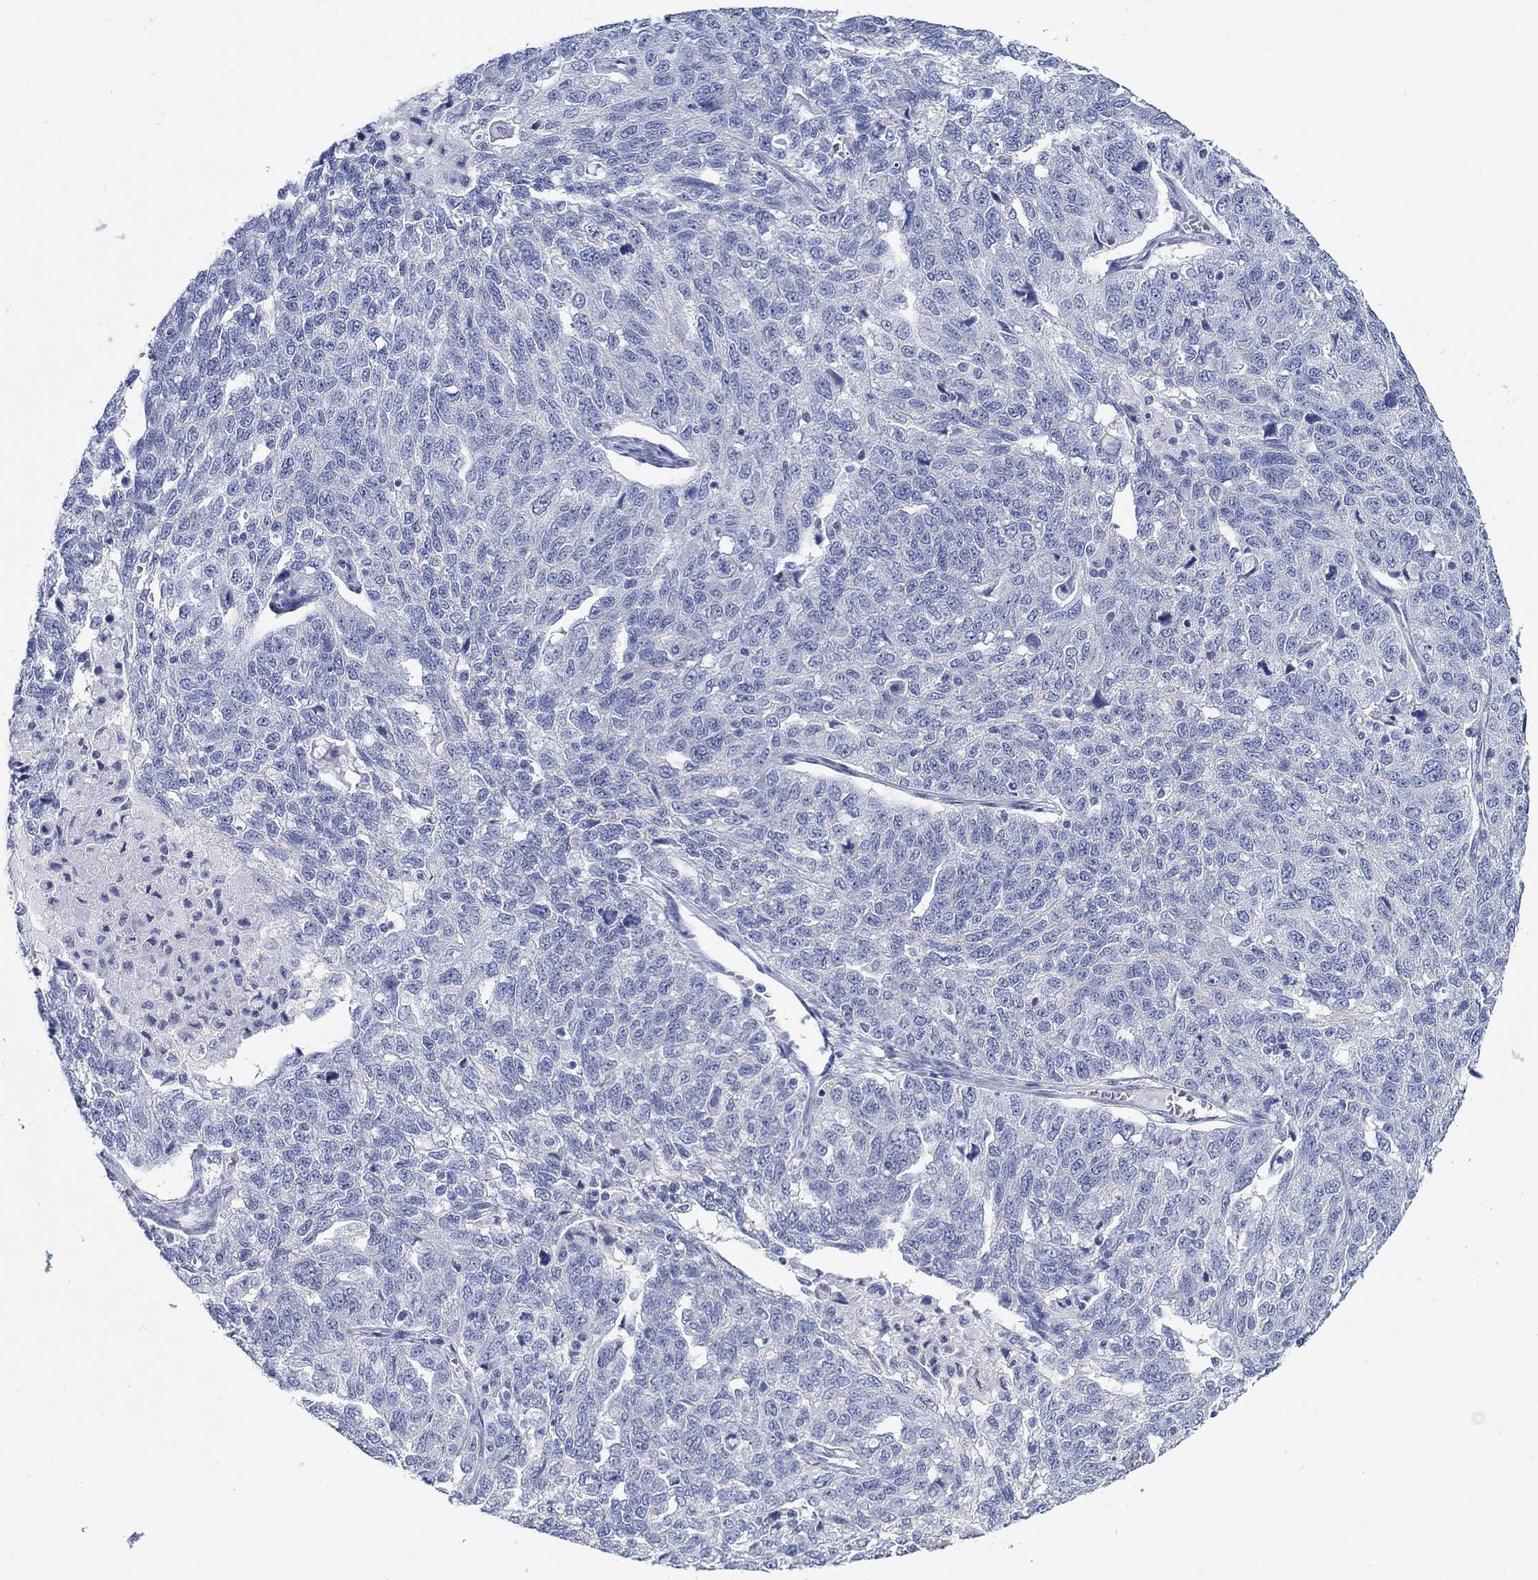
{"staining": {"intensity": "negative", "quantity": "none", "location": "none"}, "tissue": "ovarian cancer", "cell_type": "Tumor cells", "image_type": "cancer", "snomed": [{"axis": "morphology", "description": "Cystadenocarcinoma, serous, NOS"}, {"axis": "topography", "description": "Ovary"}], "caption": "This is a histopathology image of immunohistochemistry (IHC) staining of ovarian cancer, which shows no staining in tumor cells.", "gene": "RD3L", "patient": {"sex": "female", "age": 71}}